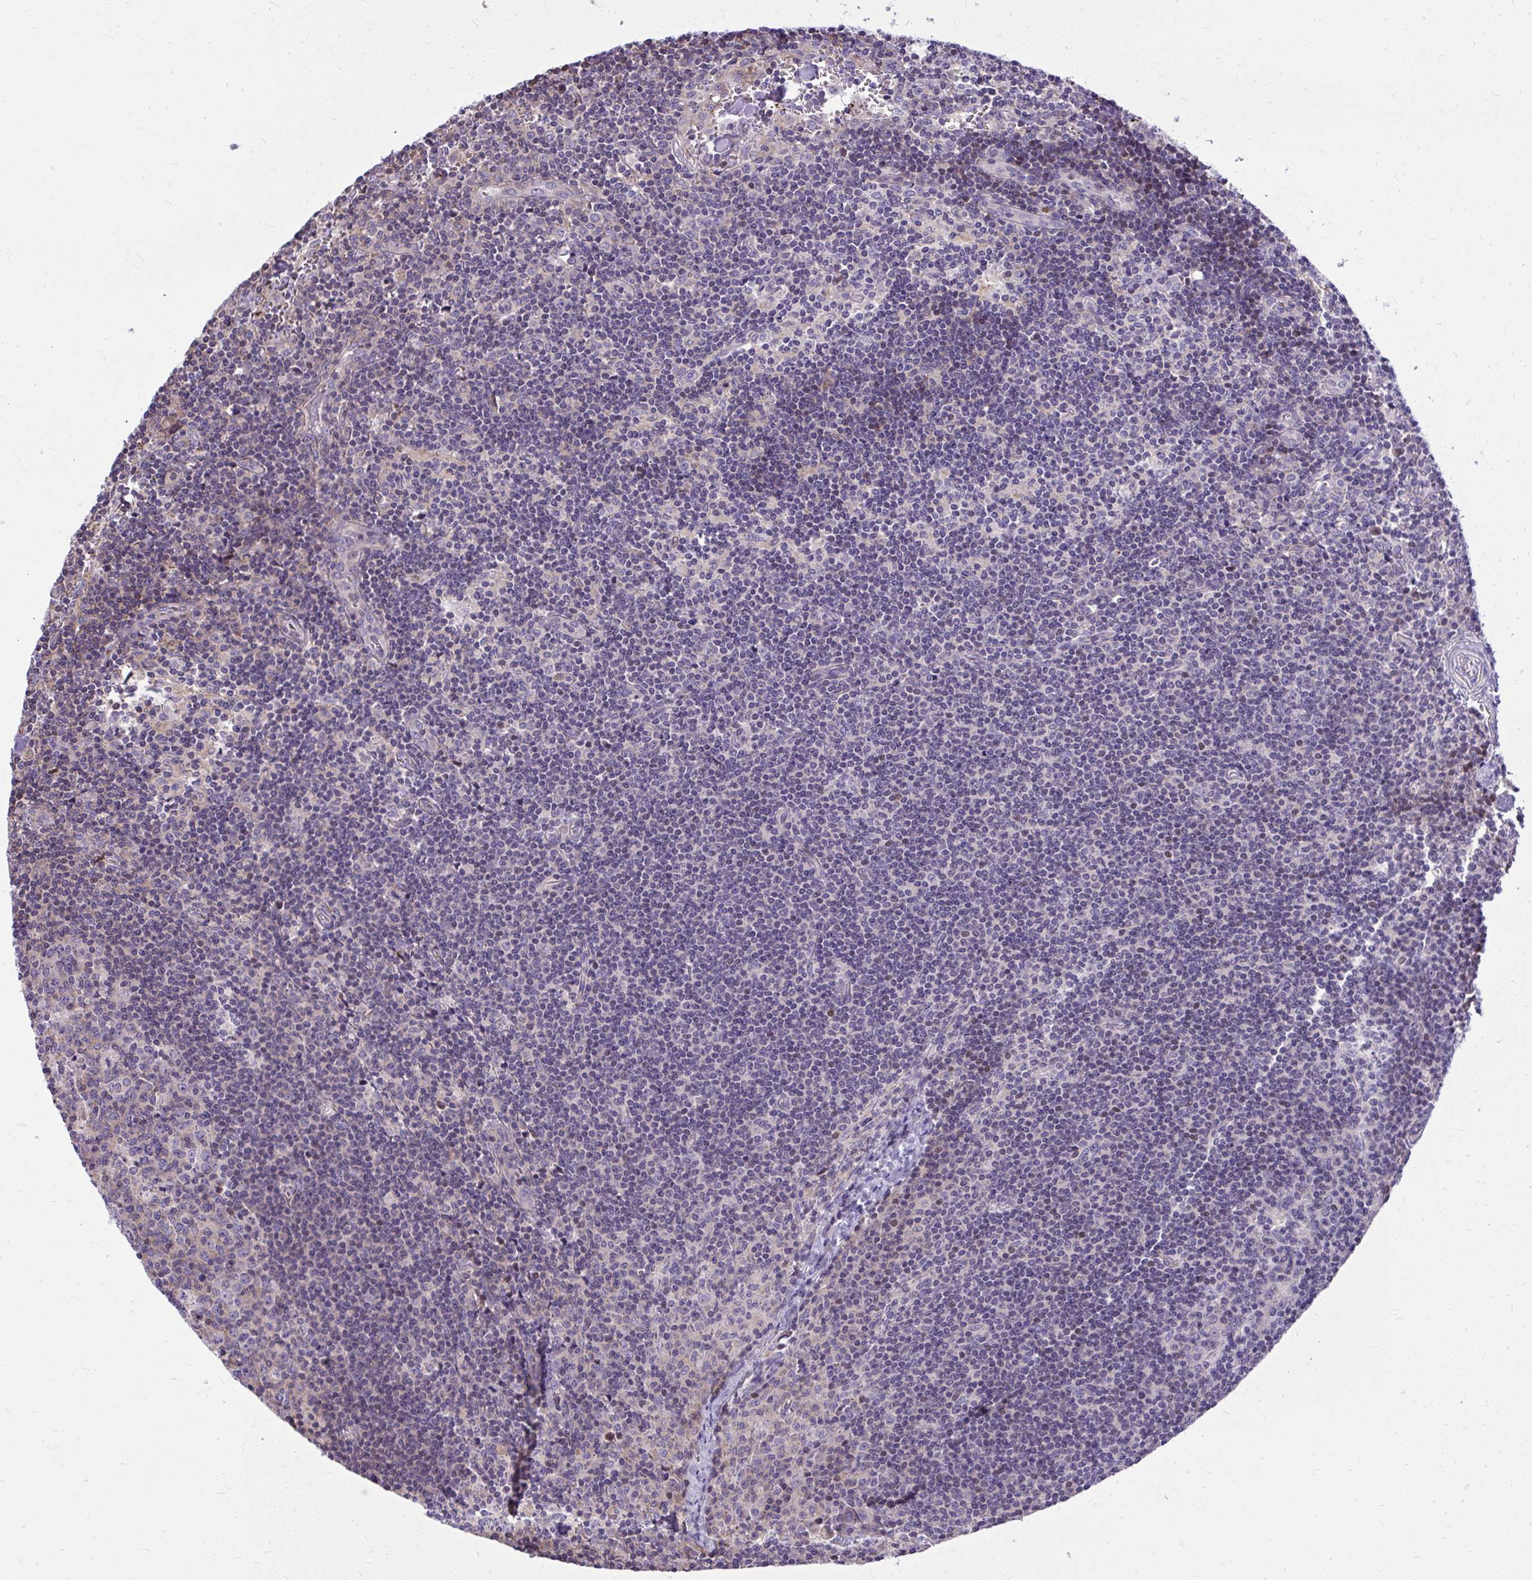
{"staining": {"intensity": "negative", "quantity": "none", "location": "none"}, "tissue": "lymph node", "cell_type": "Germinal center cells", "image_type": "normal", "snomed": [{"axis": "morphology", "description": "Normal tissue, NOS"}, {"axis": "topography", "description": "Lymph node"}], "caption": "Immunohistochemistry of benign human lymph node shows no positivity in germinal center cells.", "gene": "GRK4", "patient": {"sex": "female", "age": 45}}